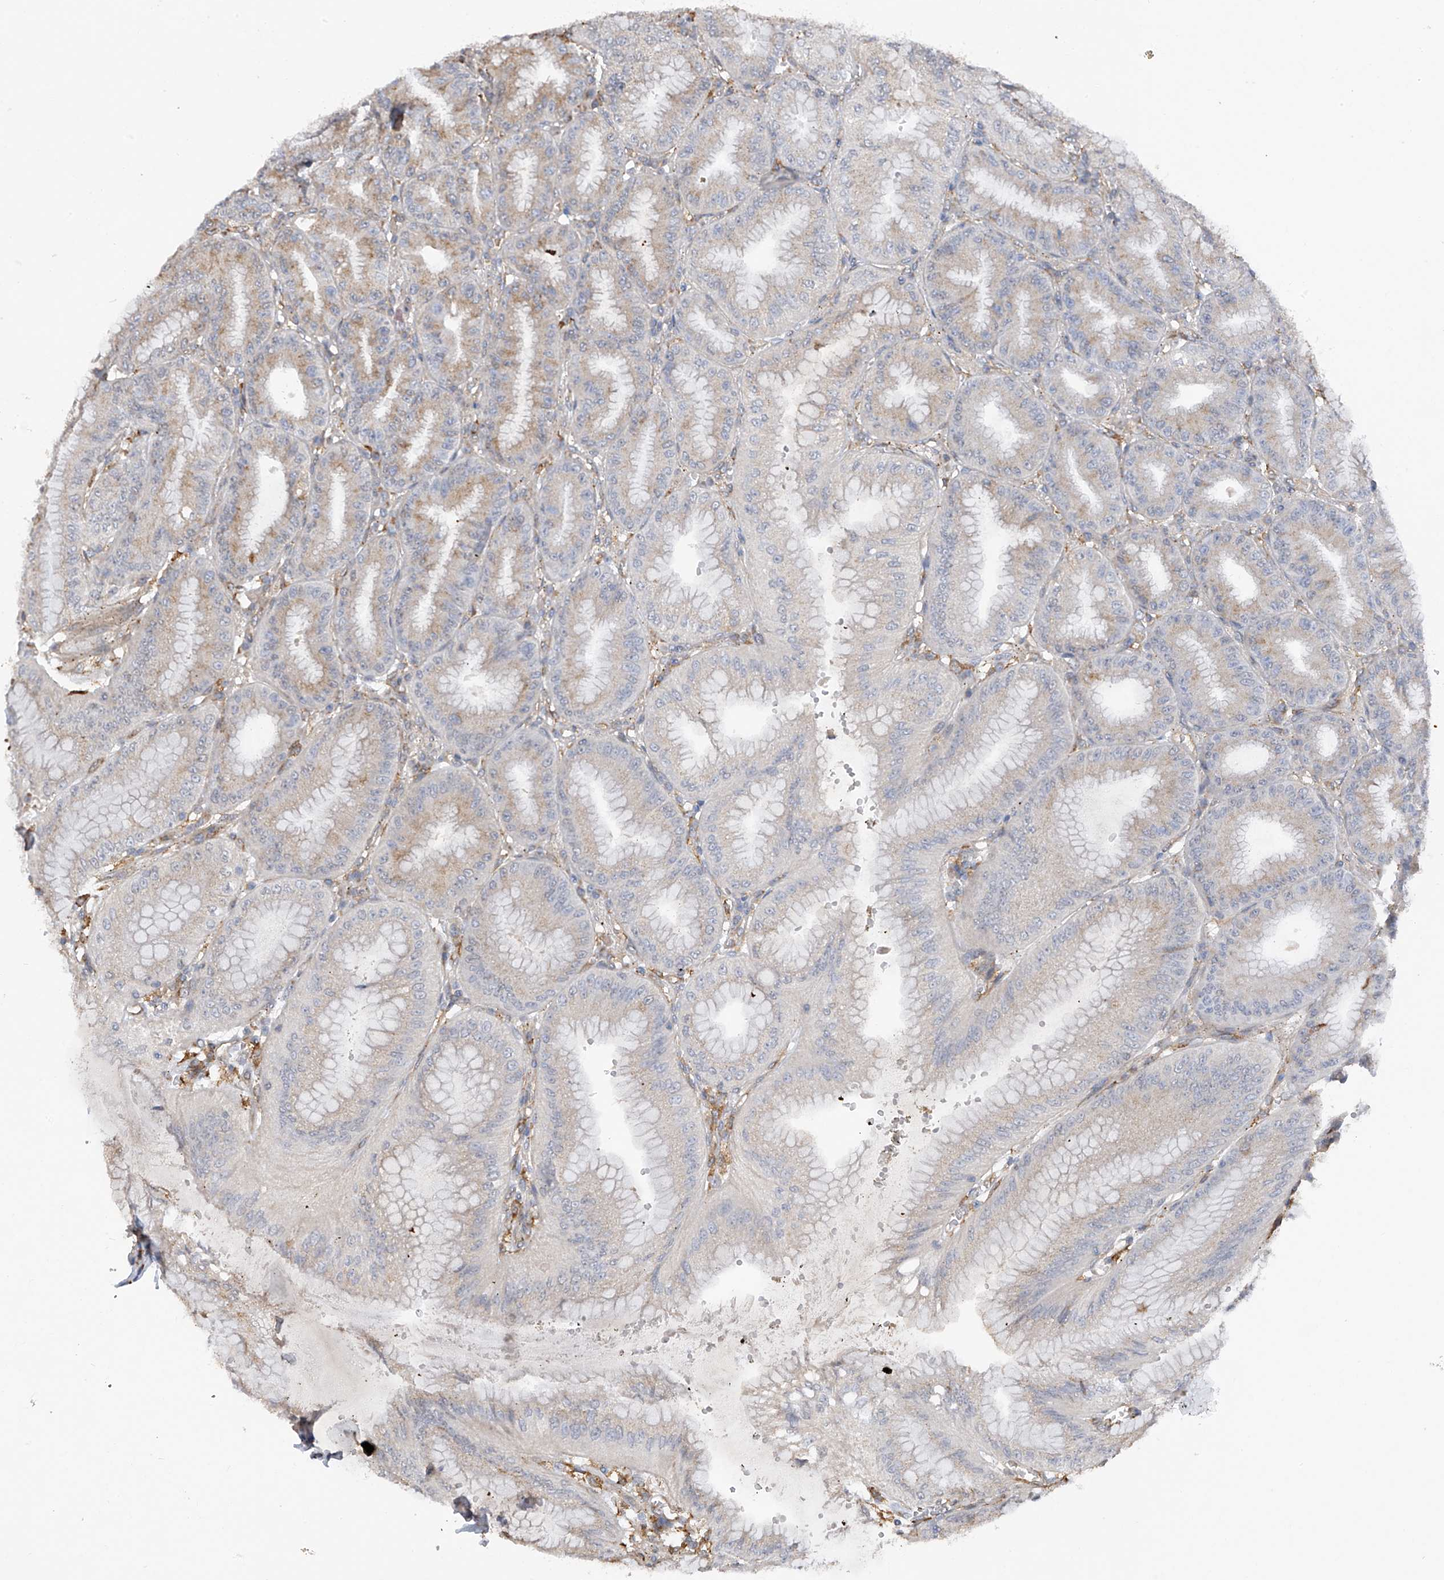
{"staining": {"intensity": "moderate", "quantity": "<25%", "location": "cytoplasmic/membranous"}, "tissue": "stomach", "cell_type": "Glandular cells", "image_type": "normal", "snomed": [{"axis": "morphology", "description": "Normal tissue, NOS"}, {"axis": "topography", "description": "Stomach, lower"}], "caption": "Protein staining exhibits moderate cytoplasmic/membranous staining in about <25% of glandular cells in unremarkable stomach. The protein of interest is shown in brown color, while the nuclei are stained blue.", "gene": "ZNF189", "patient": {"sex": "male", "age": 71}}